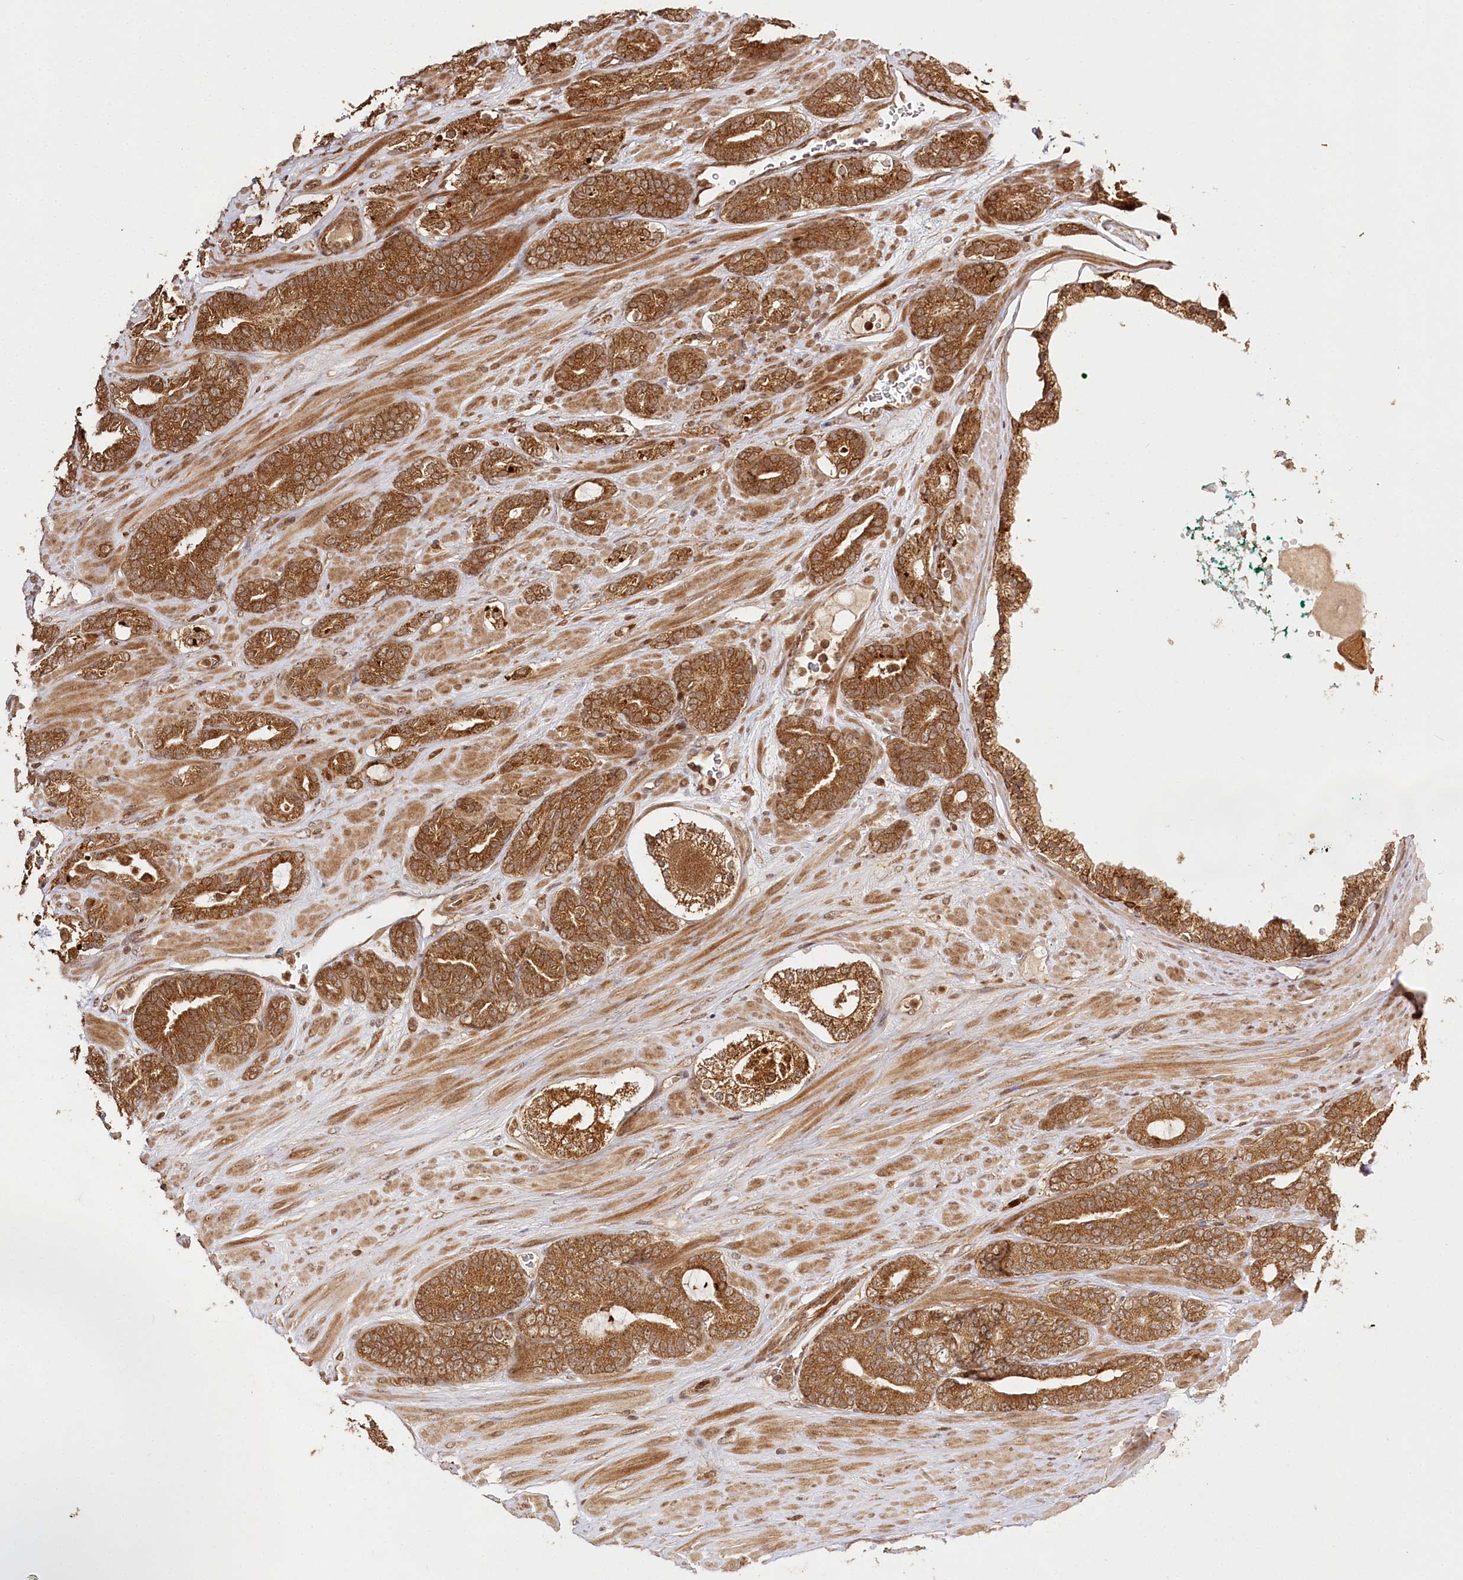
{"staining": {"intensity": "strong", "quantity": ">75%", "location": "cytoplasmic/membranous,nuclear"}, "tissue": "prostate cancer", "cell_type": "Tumor cells", "image_type": "cancer", "snomed": [{"axis": "morphology", "description": "Adenocarcinoma, Low grade"}, {"axis": "topography", "description": "Prostate"}], "caption": "This is an image of IHC staining of prostate cancer, which shows strong staining in the cytoplasmic/membranous and nuclear of tumor cells.", "gene": "ULK2", "patient": {"sex": "male", "age": 63}}